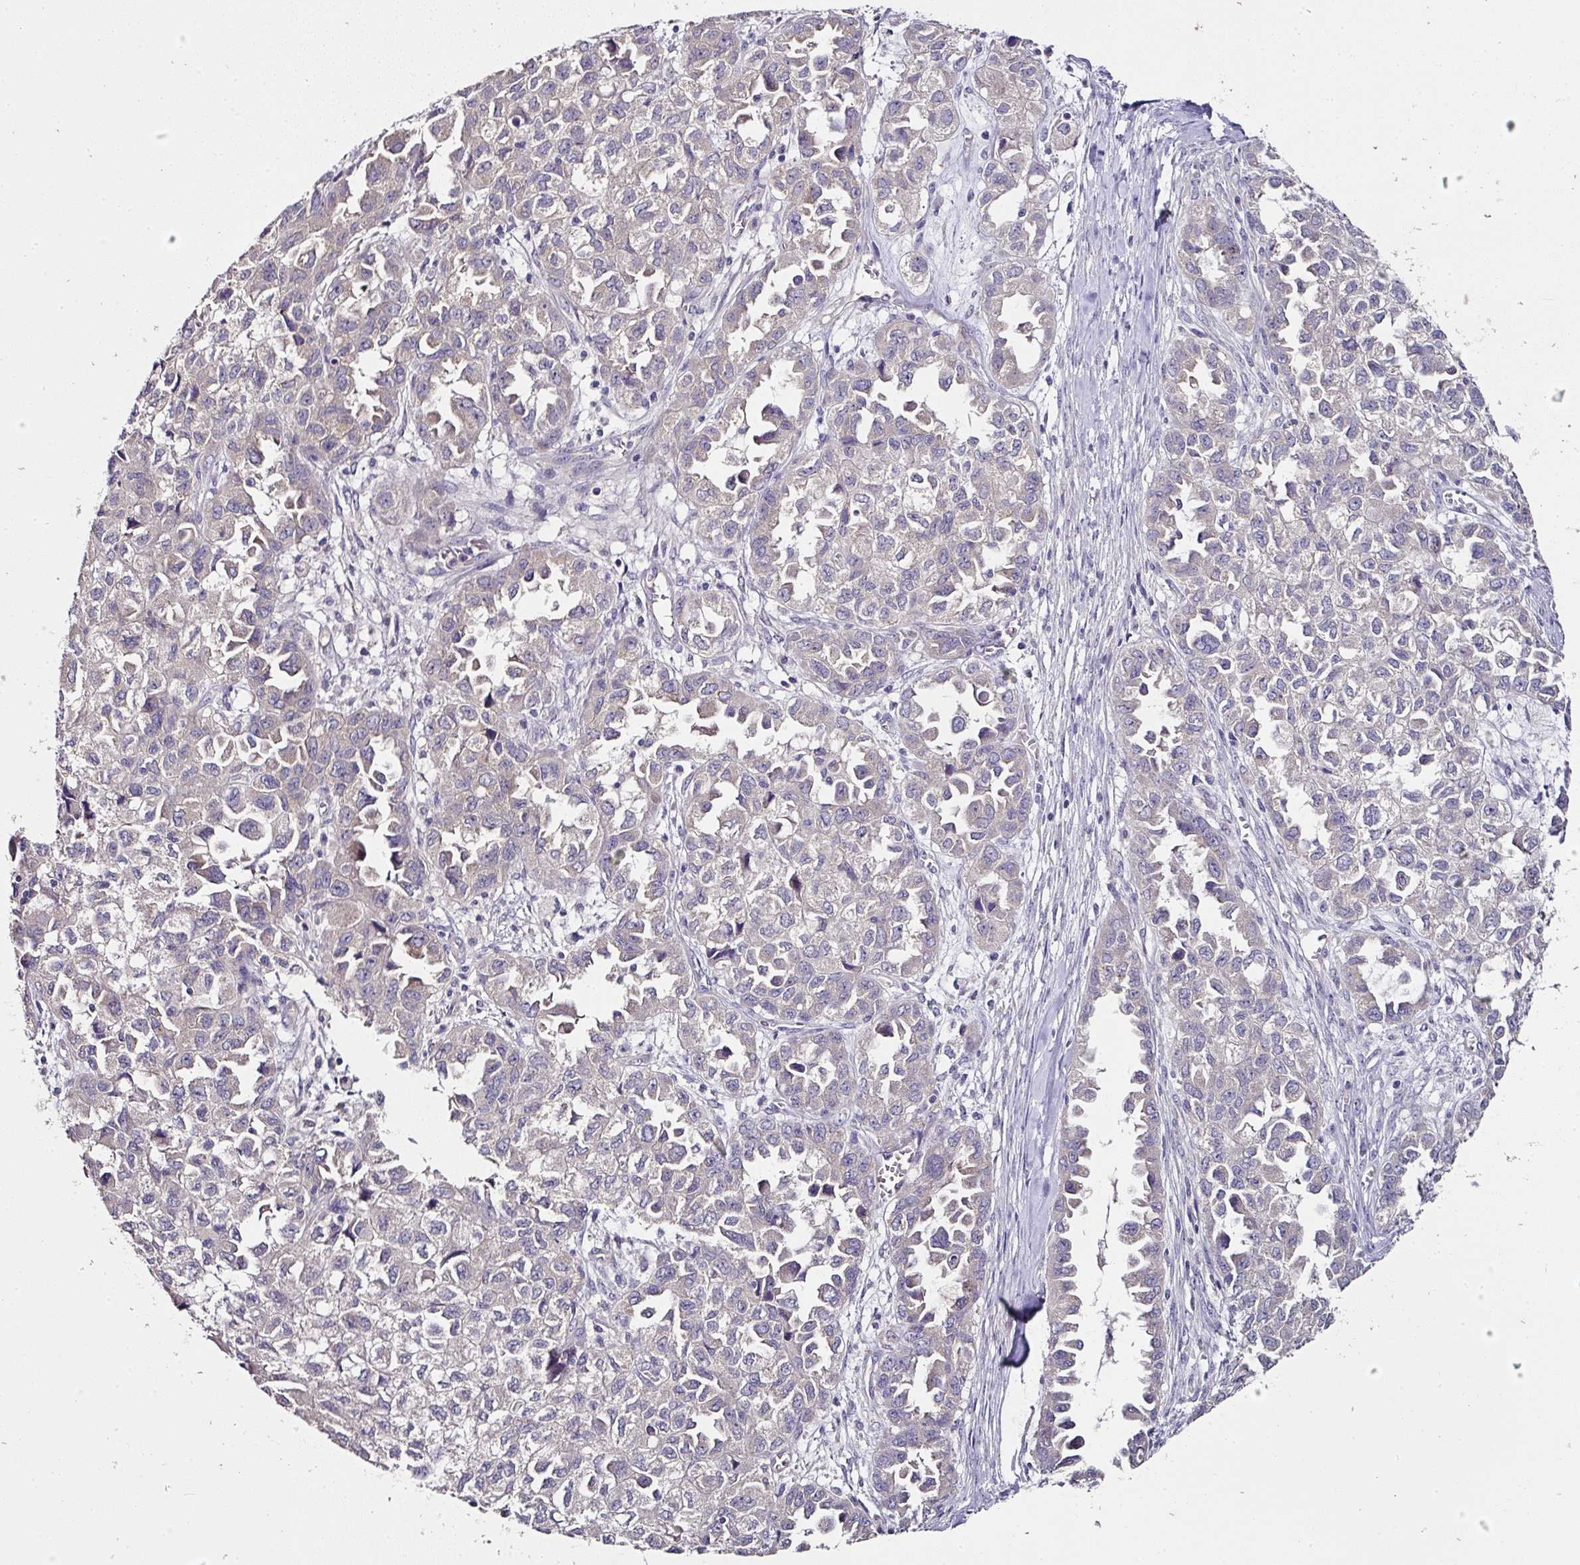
{"staining": {"intensity": "negative", "quantity": "none", "location": "none"}, "tissue": "ovarian cancer", "cell_type": "Tumor cells", "image_type": "cancer", "snomed": [{"axis": "morphology", "description": "Cystadenocarcinoma, serous, NOS"}, {"axis": "topography", "description": "Ovary"}], "caption": "An immunohistochemistry image of ovarian serous cystadenocarcinoma is shown. There is no staining in tumor cells of ovarian serous cystadenocarcinoma.", "gene": "SKIC2", "patient": {"sex": "female", "age": 84}}